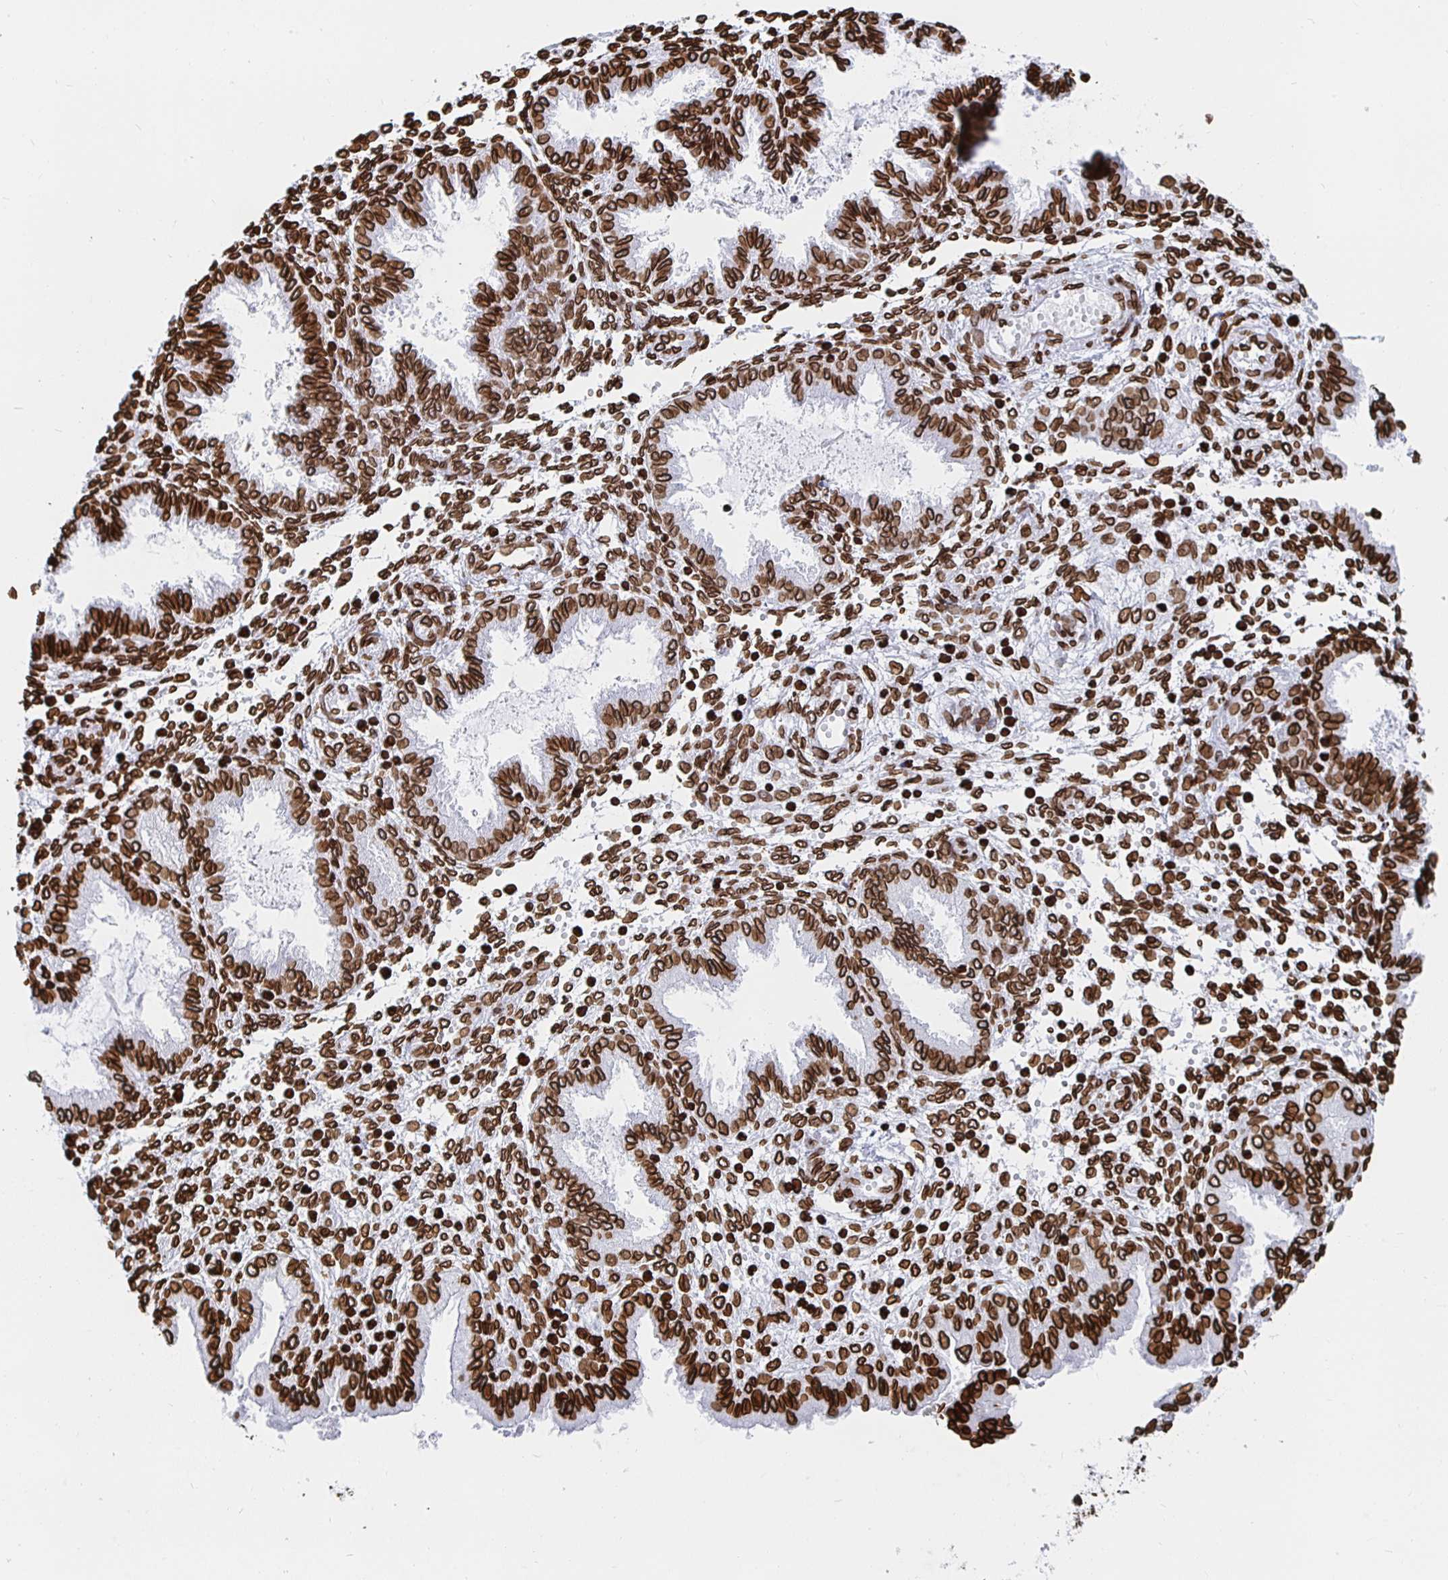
{"staining": {"intensity": "strong", "quantity": "25%-75%", "location": "cytoplasmic/membranous,nuclear"}, "tissue": "endometrium", "cell_type": "Cells in endometrial stroma", "image_type": "normal", "snomed": [{"axis": "morphology", "description": "Normal tissue, NOS"}, {"axis": "topography", "description": "Endometrium"}], "caption": "Protein expression analysis of unremarkable endometrium reveals strong cytoplasmic/membranous,nuclear staining in about 25%-75% of cells in endometrial stroma. (Stains: DAB in brown, nuclei in blue, Microscopy: brightfield microscopy at high magnification).", "gene": "LMNB1", "patient": {"sex": "female", "age": 33}}